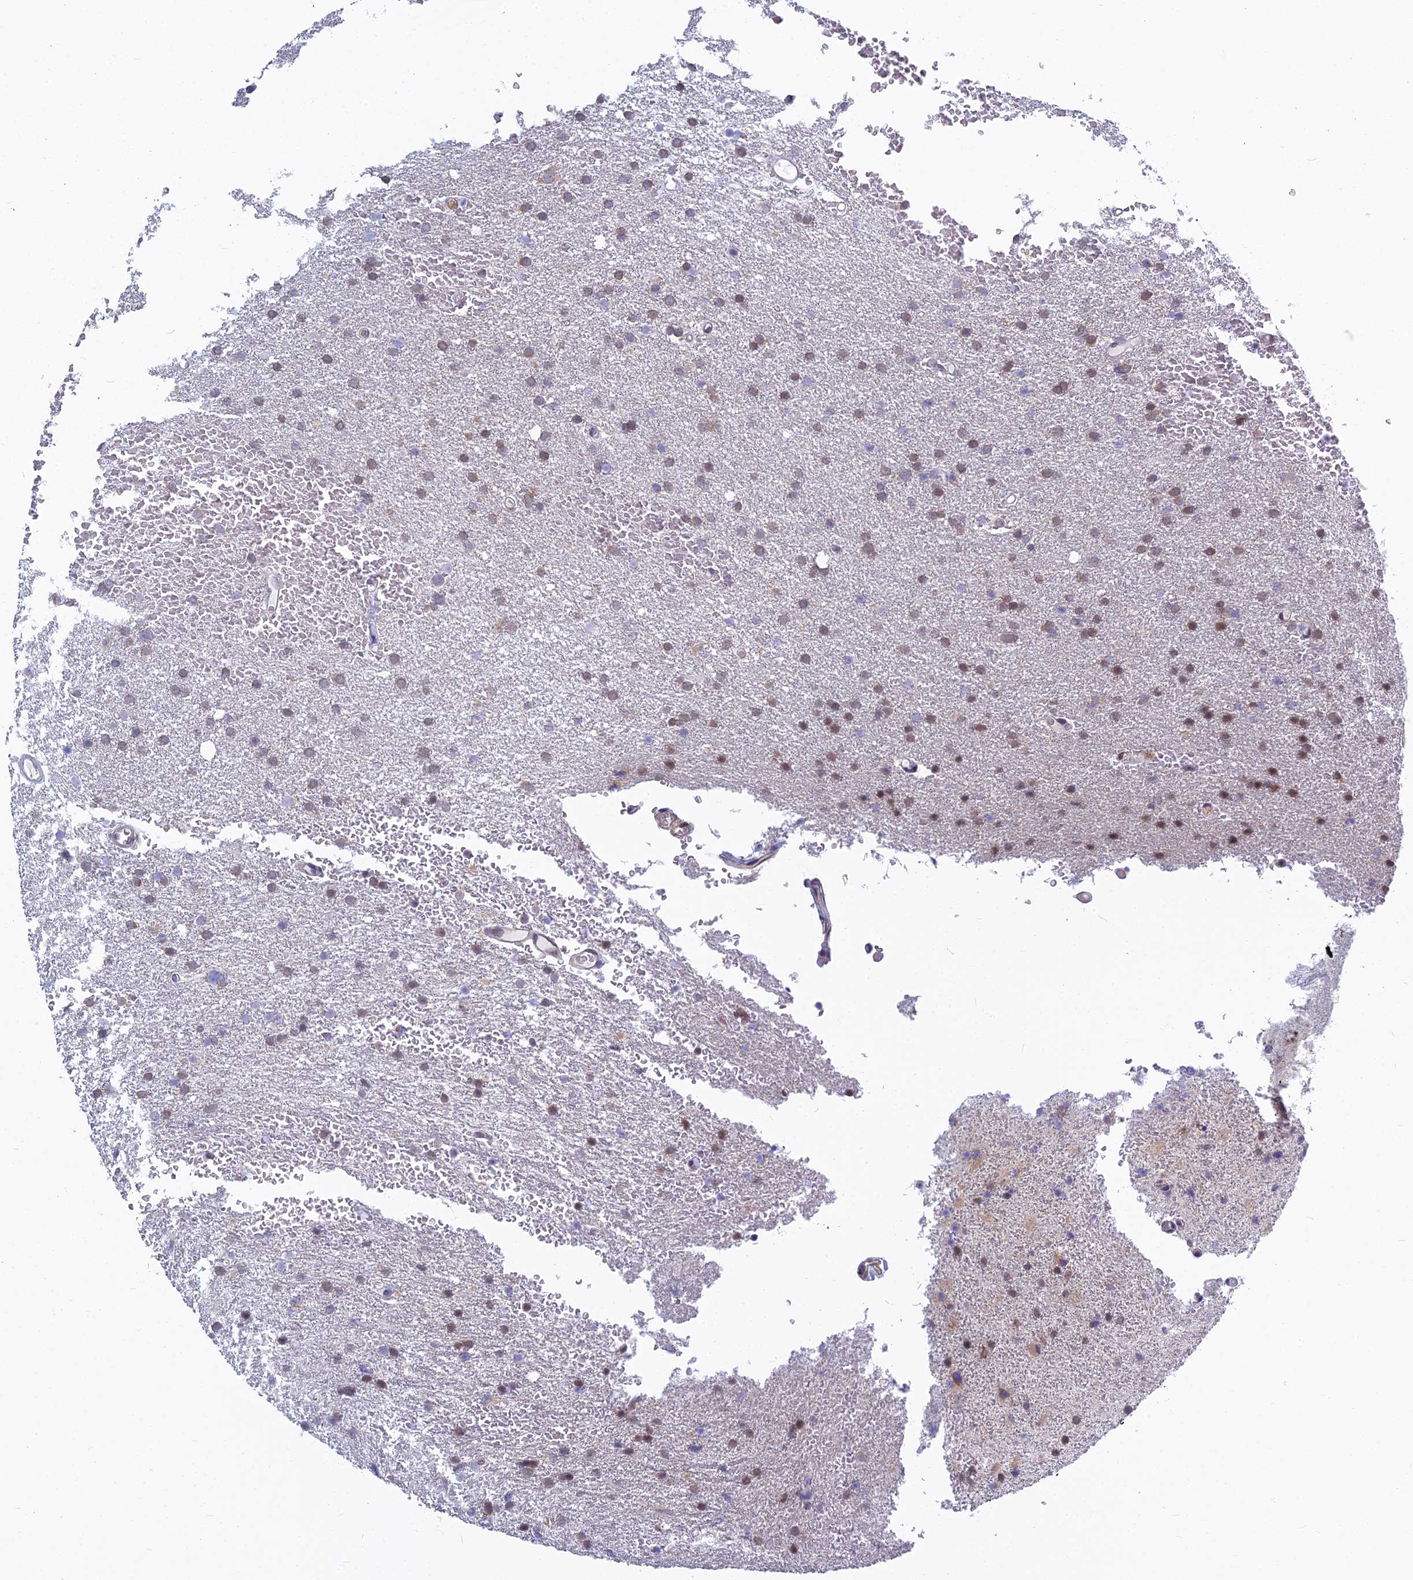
{"staining": {"intensity": "moderate", "quantity": "25%-75%", "location": "cytoplasmic/membranous"}, "tissue": "glioma", "cell_type": "Tumor cells", "image_type": "cancer", "snomed": [{"axis": "morphology", "description": "Glioma, malignant, High grade"}, {"axis": "topography", "description": "Cerebral cortex"}], "caption": "Moderate cytoplasmic/membranous protein expression is present in about 25%-75% of tumor cells in glioma.", "gene": "KIAA1143", "patient": {"sex": "female", "age": 36}}